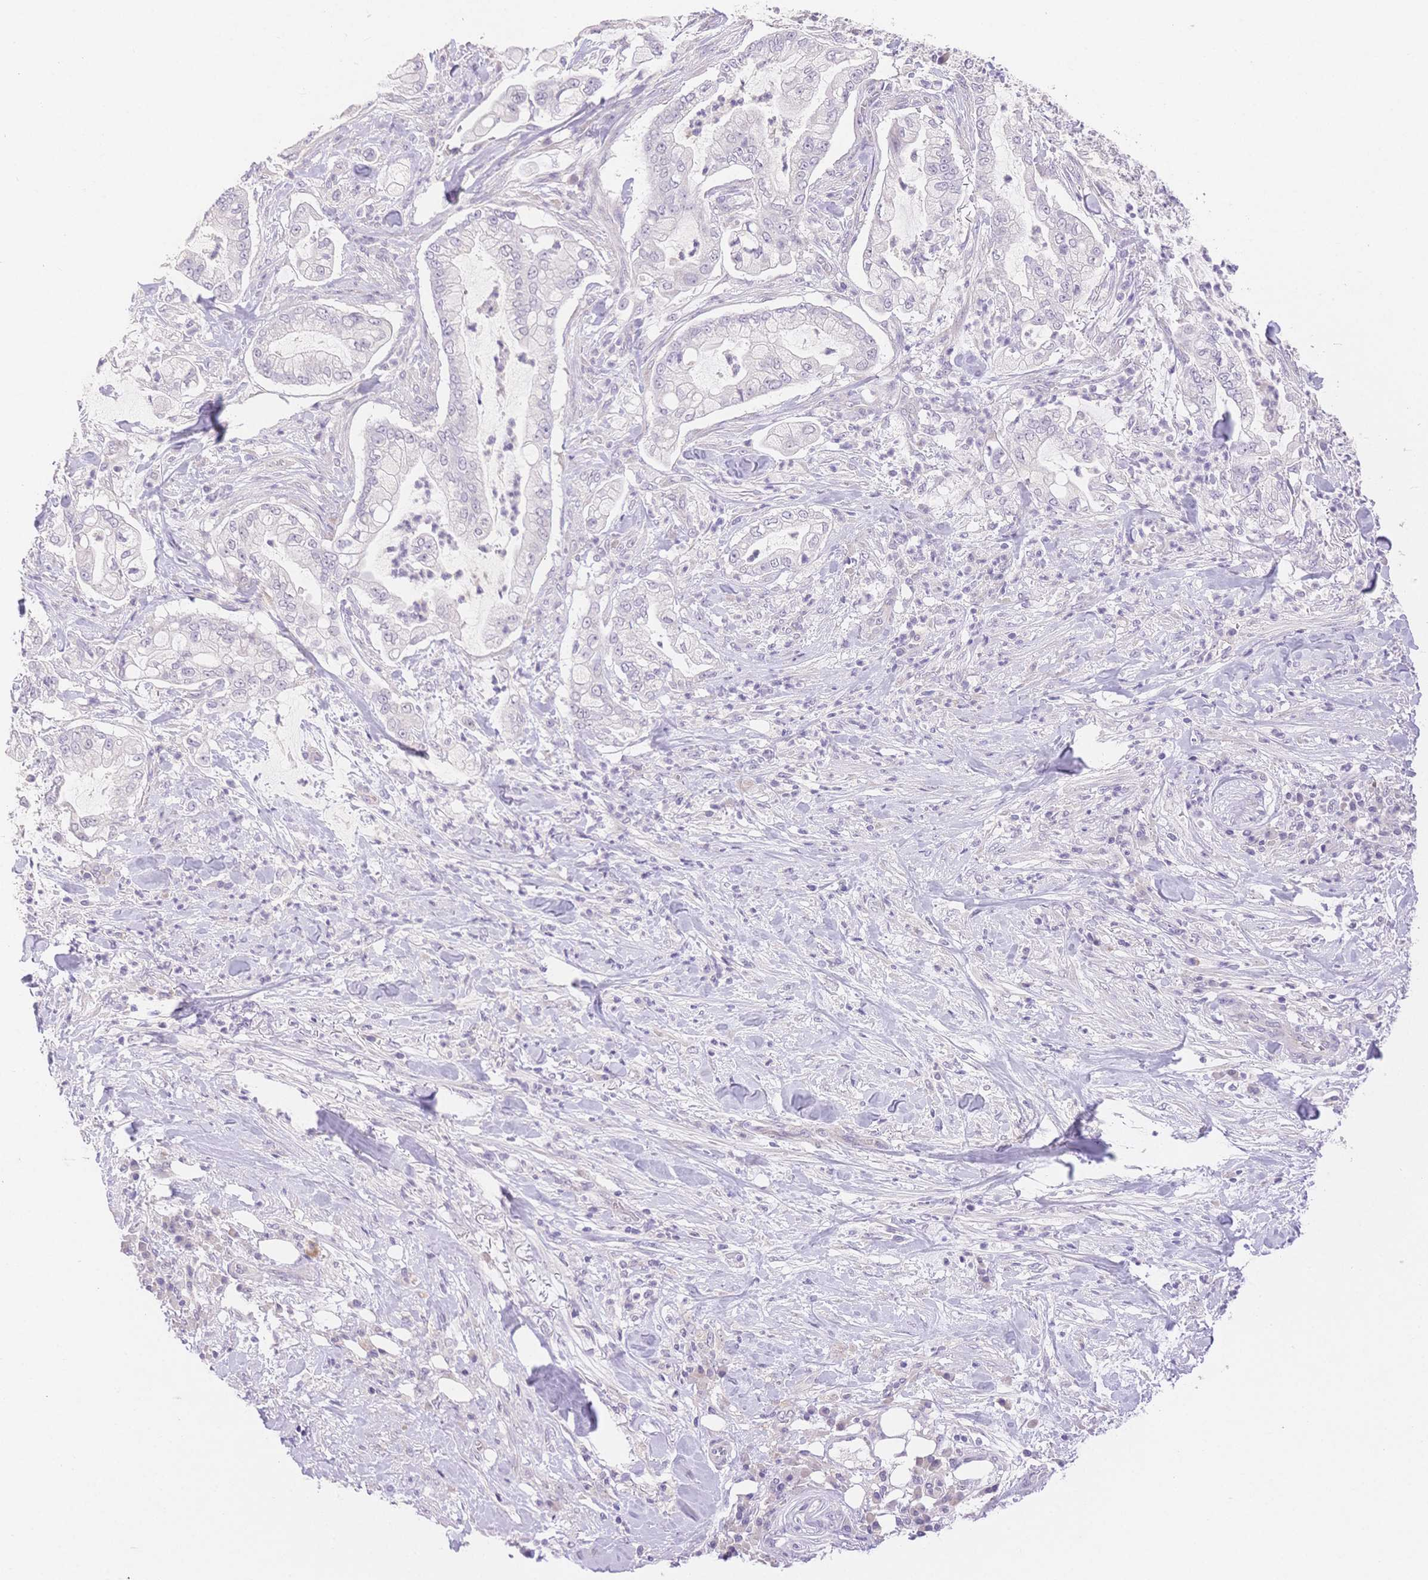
{"staining": {"intensity": "negative", "quantity": "none", "location": "none"}, "tissue": "pancreatic cancer", "cell_type": "Tumor cells", "image_type": "cancer", "snomed": [{"axis": "morphology", "description": "Adenocarcinoma, NOS"}, {"axis": "topography", "description": "Pancreas"}], "caption": "Human pancreatic adenocarcinoma stained for a protein using IHC reveals no positivity in tumor cells.", "gene": "MYOM1", "patient": {"sex": "female", "age": 69}}